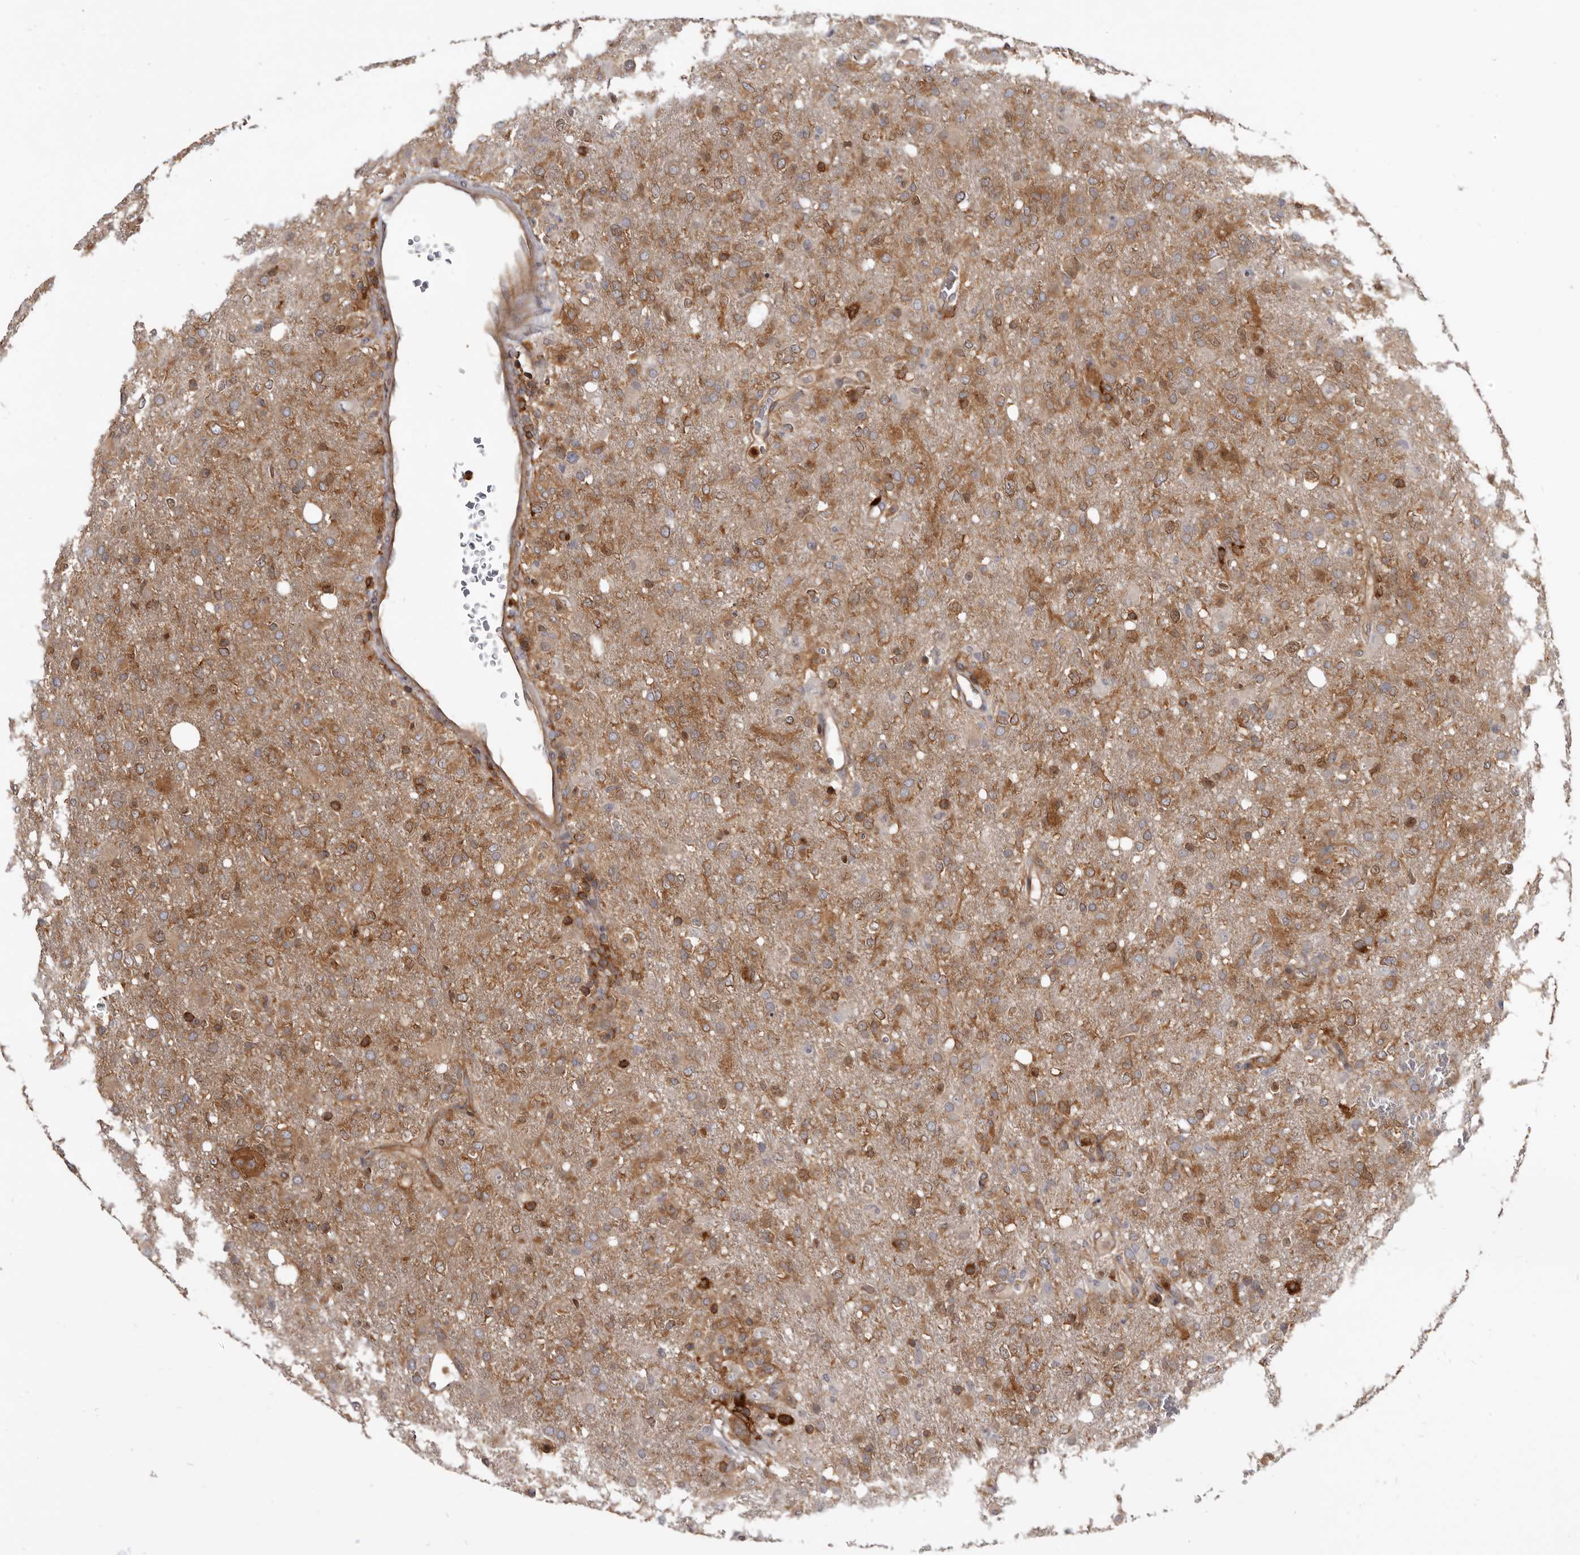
{"staining": {"intensity": "moderate", "quantity": ">75%", "location": "cytoplasmic/membranous"}, "tissue": "glioma", "cell_type": "Tumor cells", "image_type": "cancer", "snomed": [{"axis": "morphology", "description": "Glioma, malignant, High grade"}, {"axis": "topography", "description": "Brain"}], "caption": "Tumor cells demonstrate medium levels of moderate cytoplasmic/membranous expression in about >75% of cells in glioma. Using DAB (3,3'-diaminobenzidine) (brown) and hematoxylin (blue) stains, captured at high magnification using brightfield microscopy.", "gene": "CBL", "patient": {"sex": "female", "age": 57}}